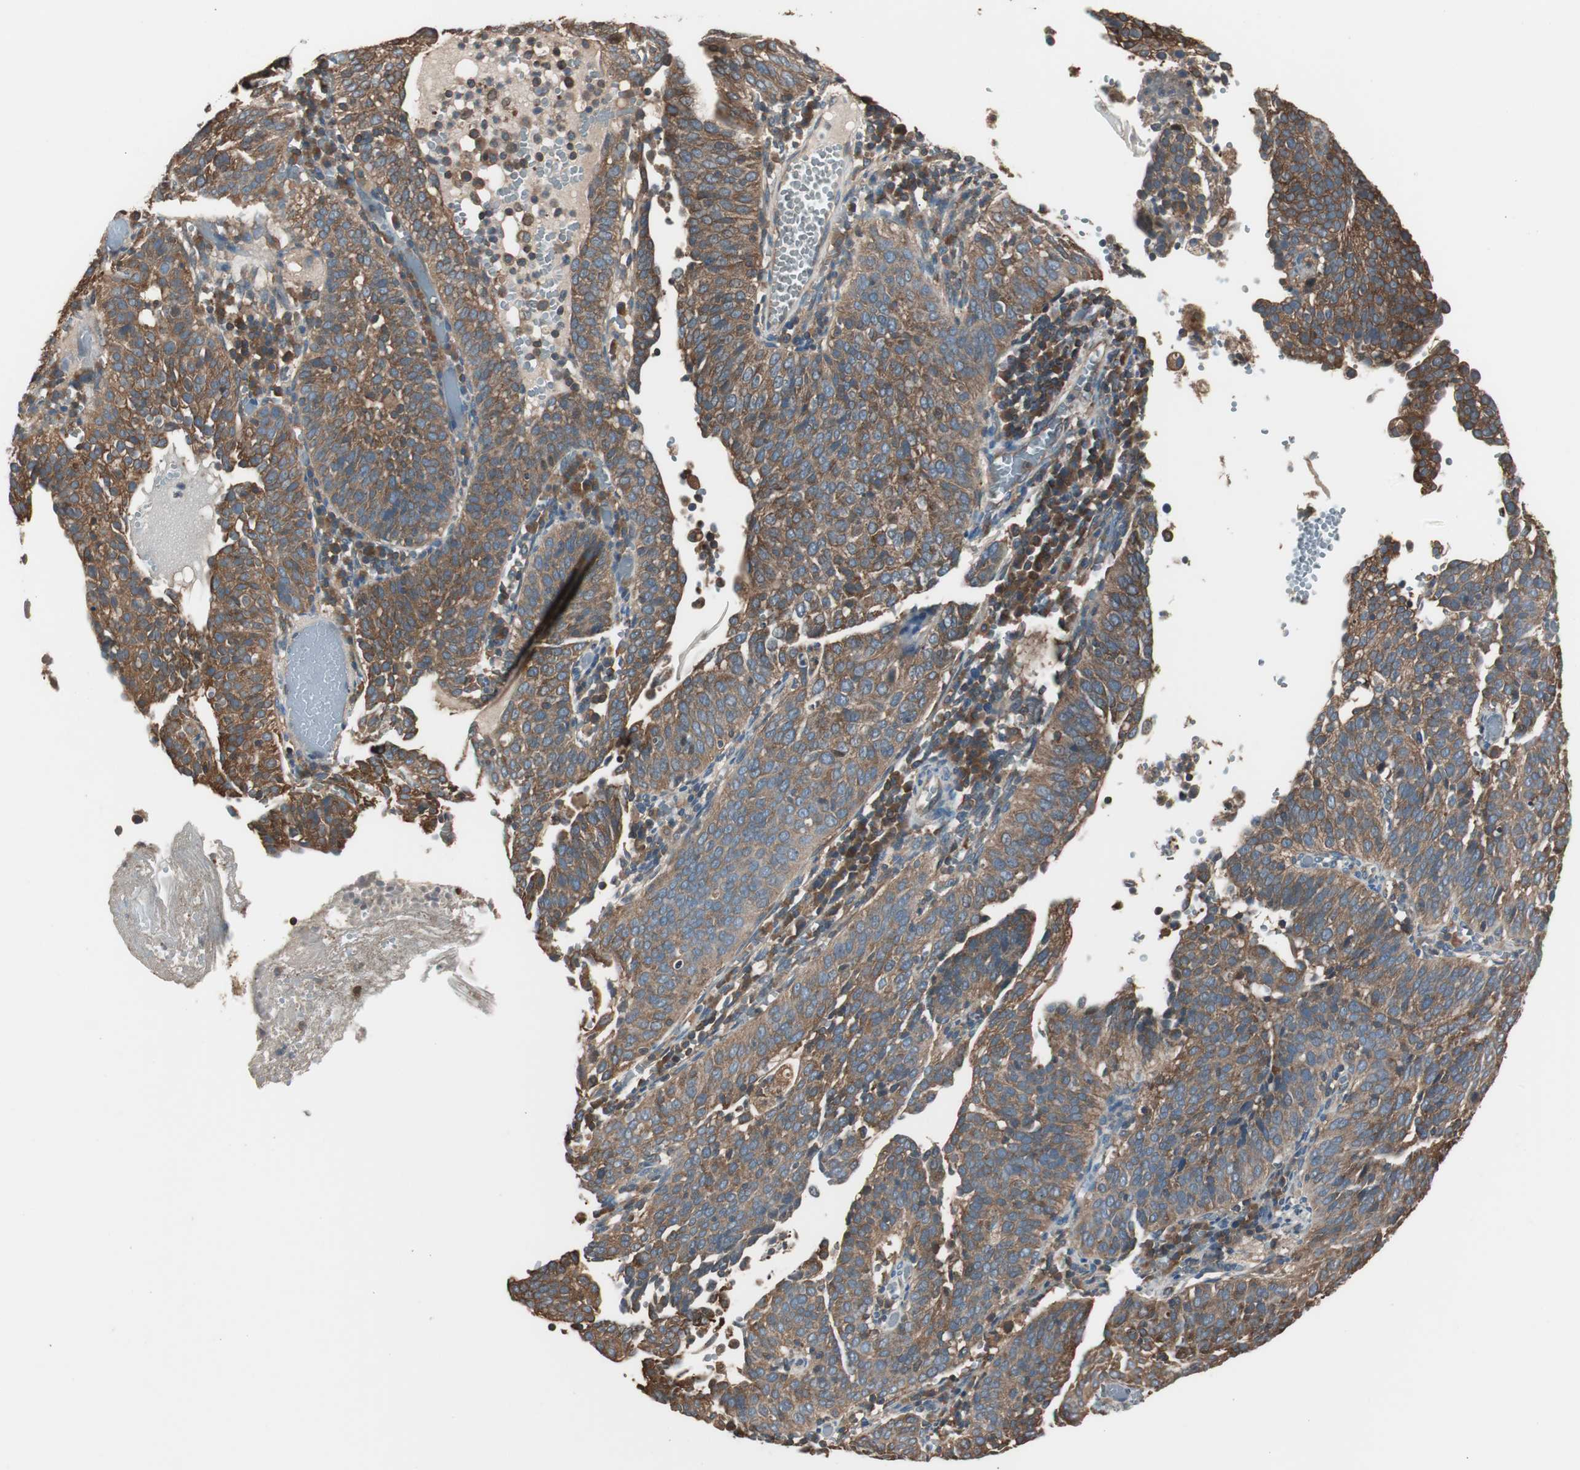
{"staining": {"intensity": "moderate", "quantity": ">75%", "location": "cytoplasmic/membranous"}, "tissue": "cervical cancer", "cell_type": "Tumor cells", "image_type": "cancer", "snomed": [{"axis": "morphology", "description": "Squamous cell carcinoma, NOS"}, {"axis": "topography", "description": "Cervix"}], "caption": "The image reveals staining of cervical cancer, revealing moderate cytoplasmic/membranous protein staining (brown color) within tumor cells. The protein is stained brown, and the nuclei are stained in blue (DAB IHC with brightfield microscopy, high magnification).", "gene": "CAPNS1", "patient": {"sex": "female", "age": 39}}